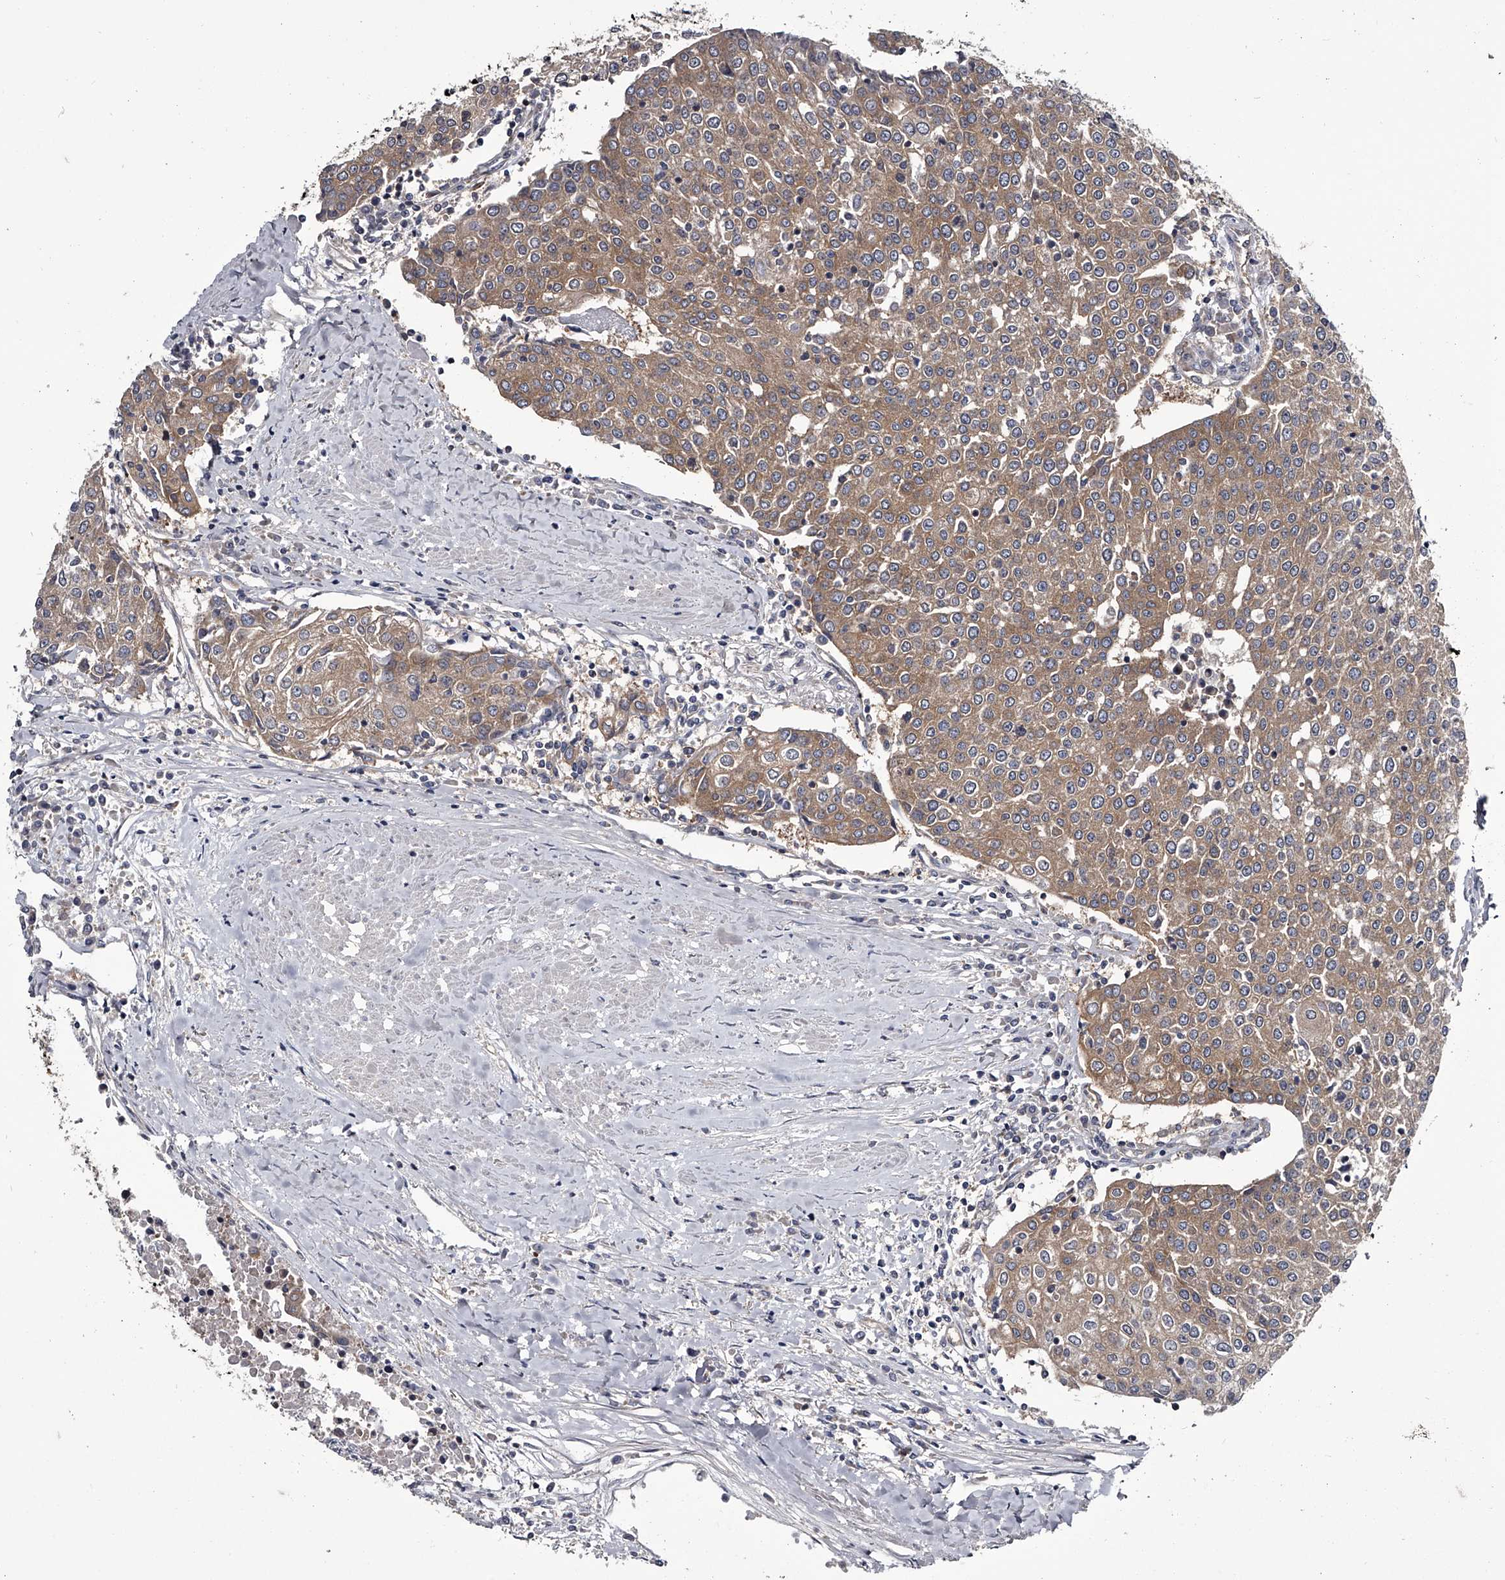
{"staining": {"intensity": "weak", "quantity": ">75%", "location": "cytoplasmic/membranous"}, "tissue": "urothelial cancer", "cell_type": "Tumor cells", "image_type": "cancer", "snomed": [{"axis": "morphology", "description": "Urothelial carcinoma, High grade"}, {"axis": "topography", "description": "Urinary bladder"}], "caption": "A histopathology image of human urothelial cancer stained for a protein exhibits weak cytoplasmic/membranous brown staining in tumor cells.", "gene": "GAPVD1", "patient": {"sex": "female", "age": 85}}